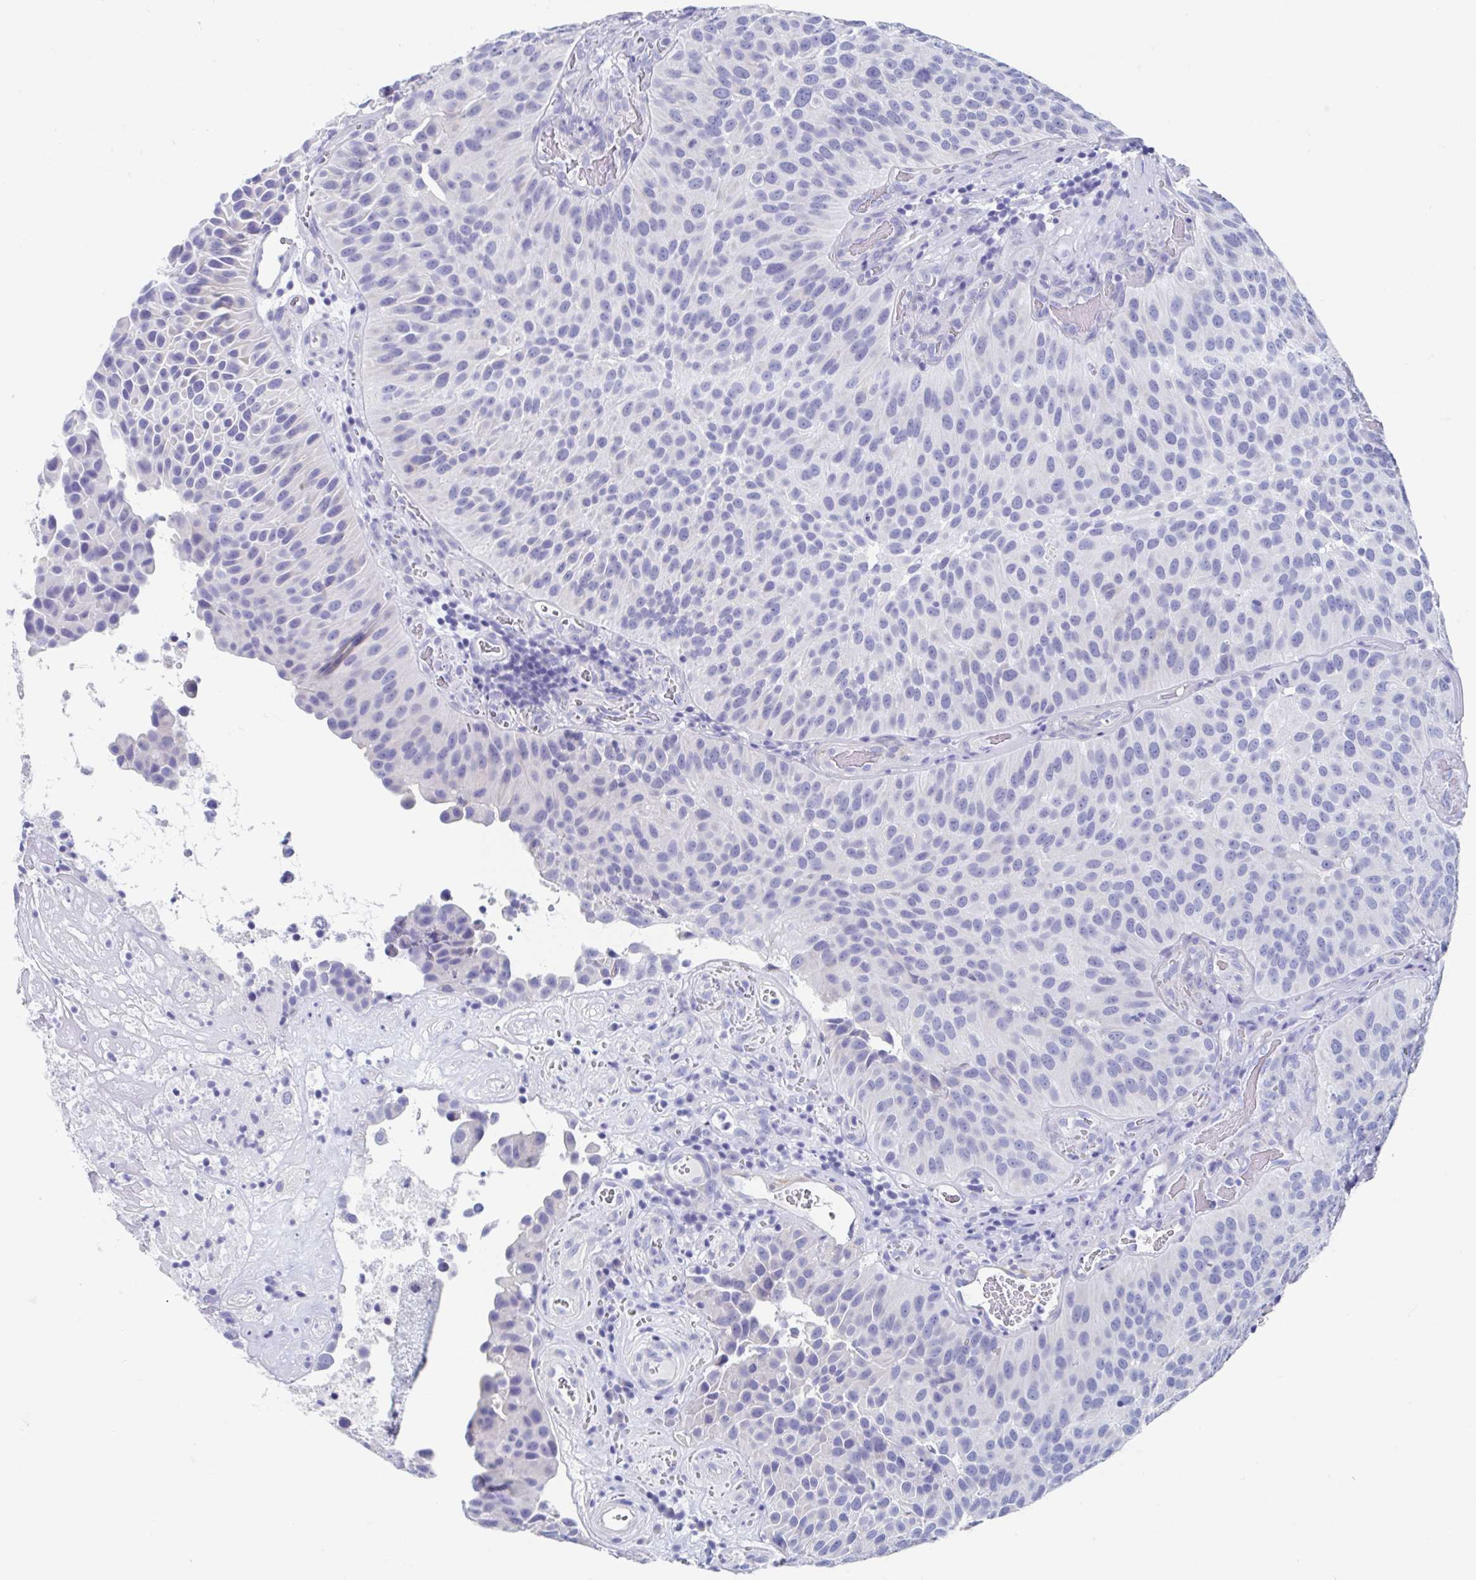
{"staining": {"intensity": "negative", "quantity": "none", "location": "none"}, "tissue": "urothelial cancer", "cell_type": "Tumor cells", "image_type": "cancer", "snomed": [{"axis": "morphology", "description": "Urothelial carcinoma, Low grade"}, {"axis": "topography", "description": "Urinary bladder"}], "caption": "Low-grade urothelial carcinoma stained for a protein using immunohistochemistry exhibits no staining tumor cells.", "gene": "SHCBP1L", "patient": {"sex": "male", "age": 76}}